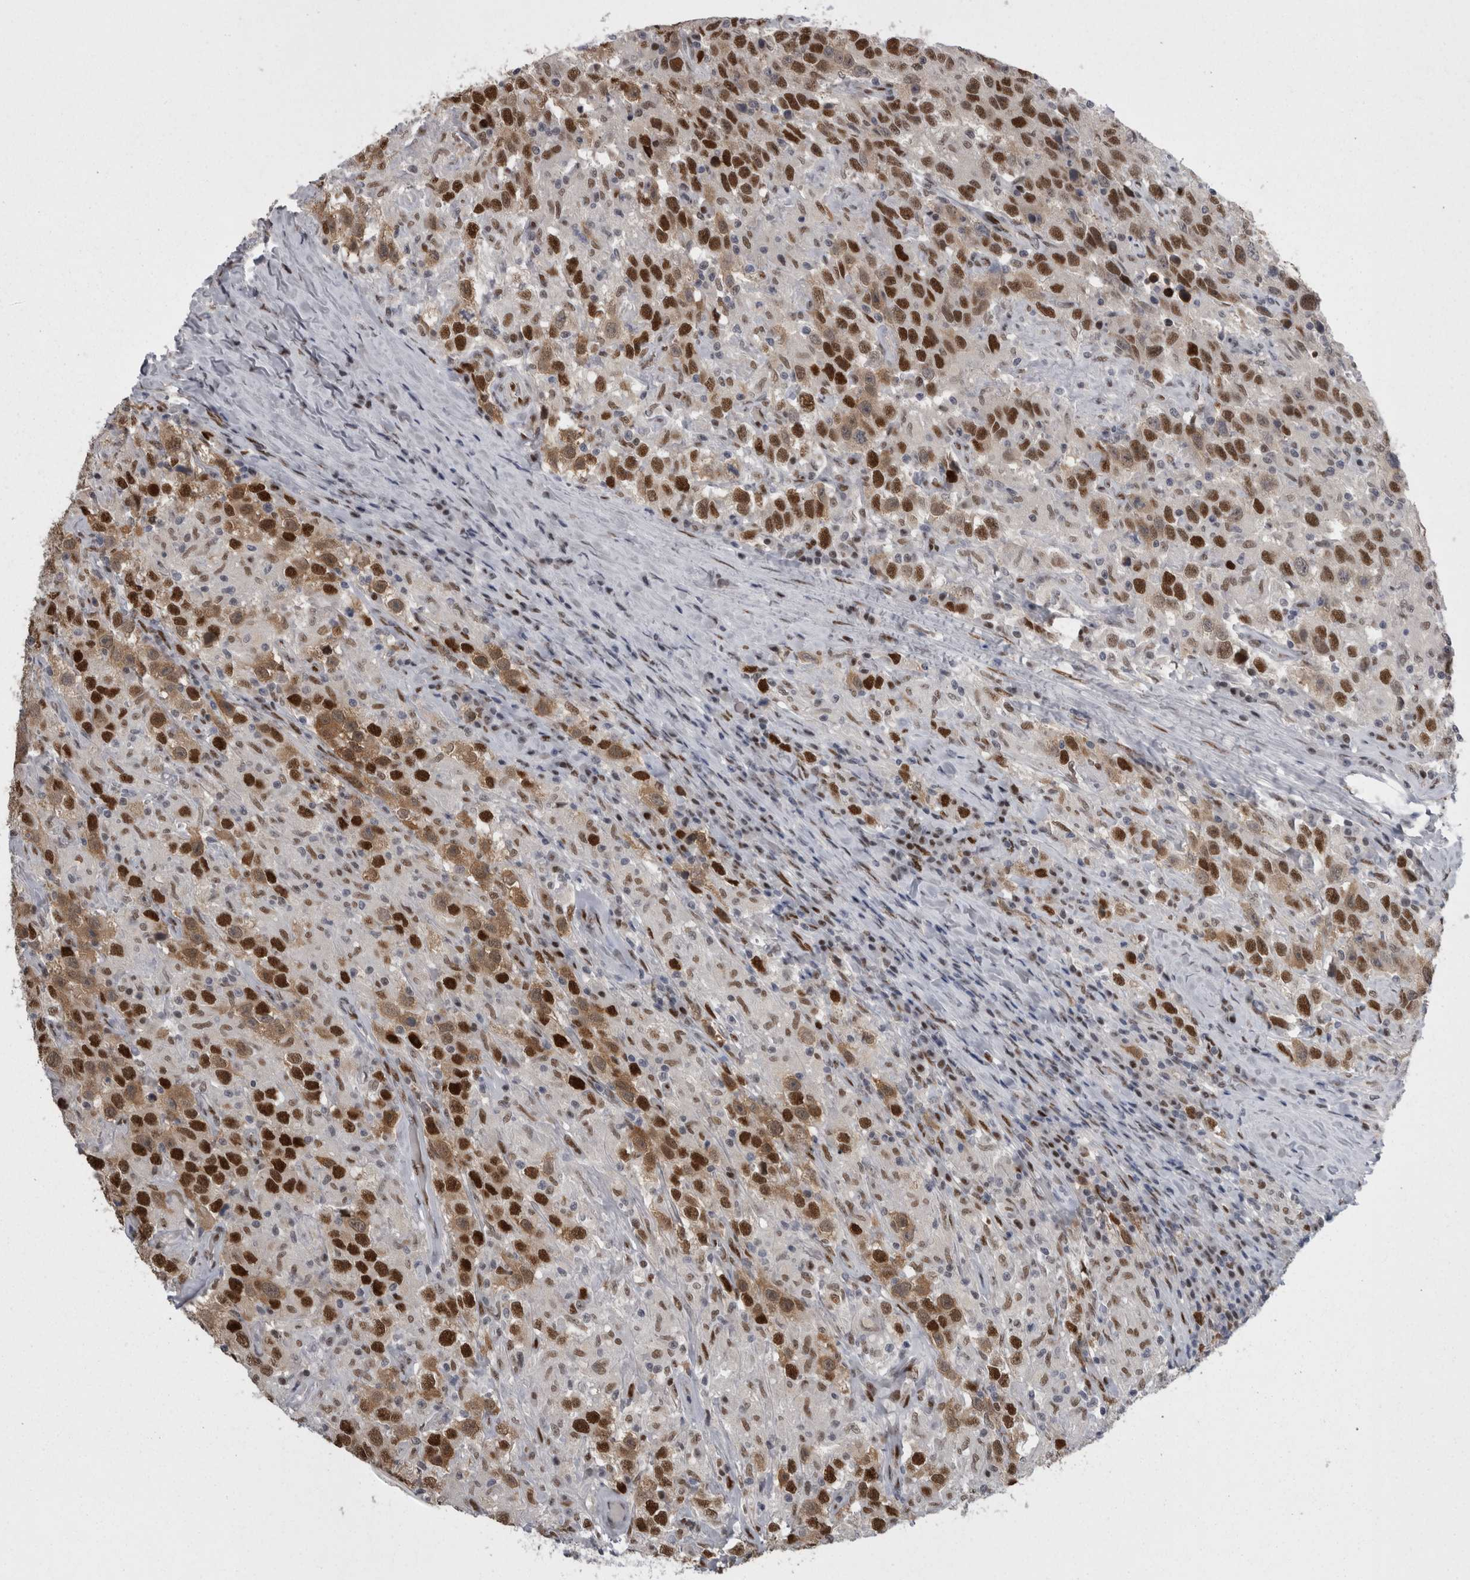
{"staining": {"intensity": "strong", "quantity": ">75%", "location": "nuclear"}, "tissue": "testis cancer", "cell_type": "Tumor cells", "image_type": "cancer", "snomed": [{"axis": "morphology", "description": "Seminoma, NOS"}, {"axis": "topography", "description": "Testis"}], "caption": "Testis seminoma stained with a protein marker demonstrates strong staining in tumor cells.", "gene": "C1orf54", "patient": {"sex": "male", "age": 41}}